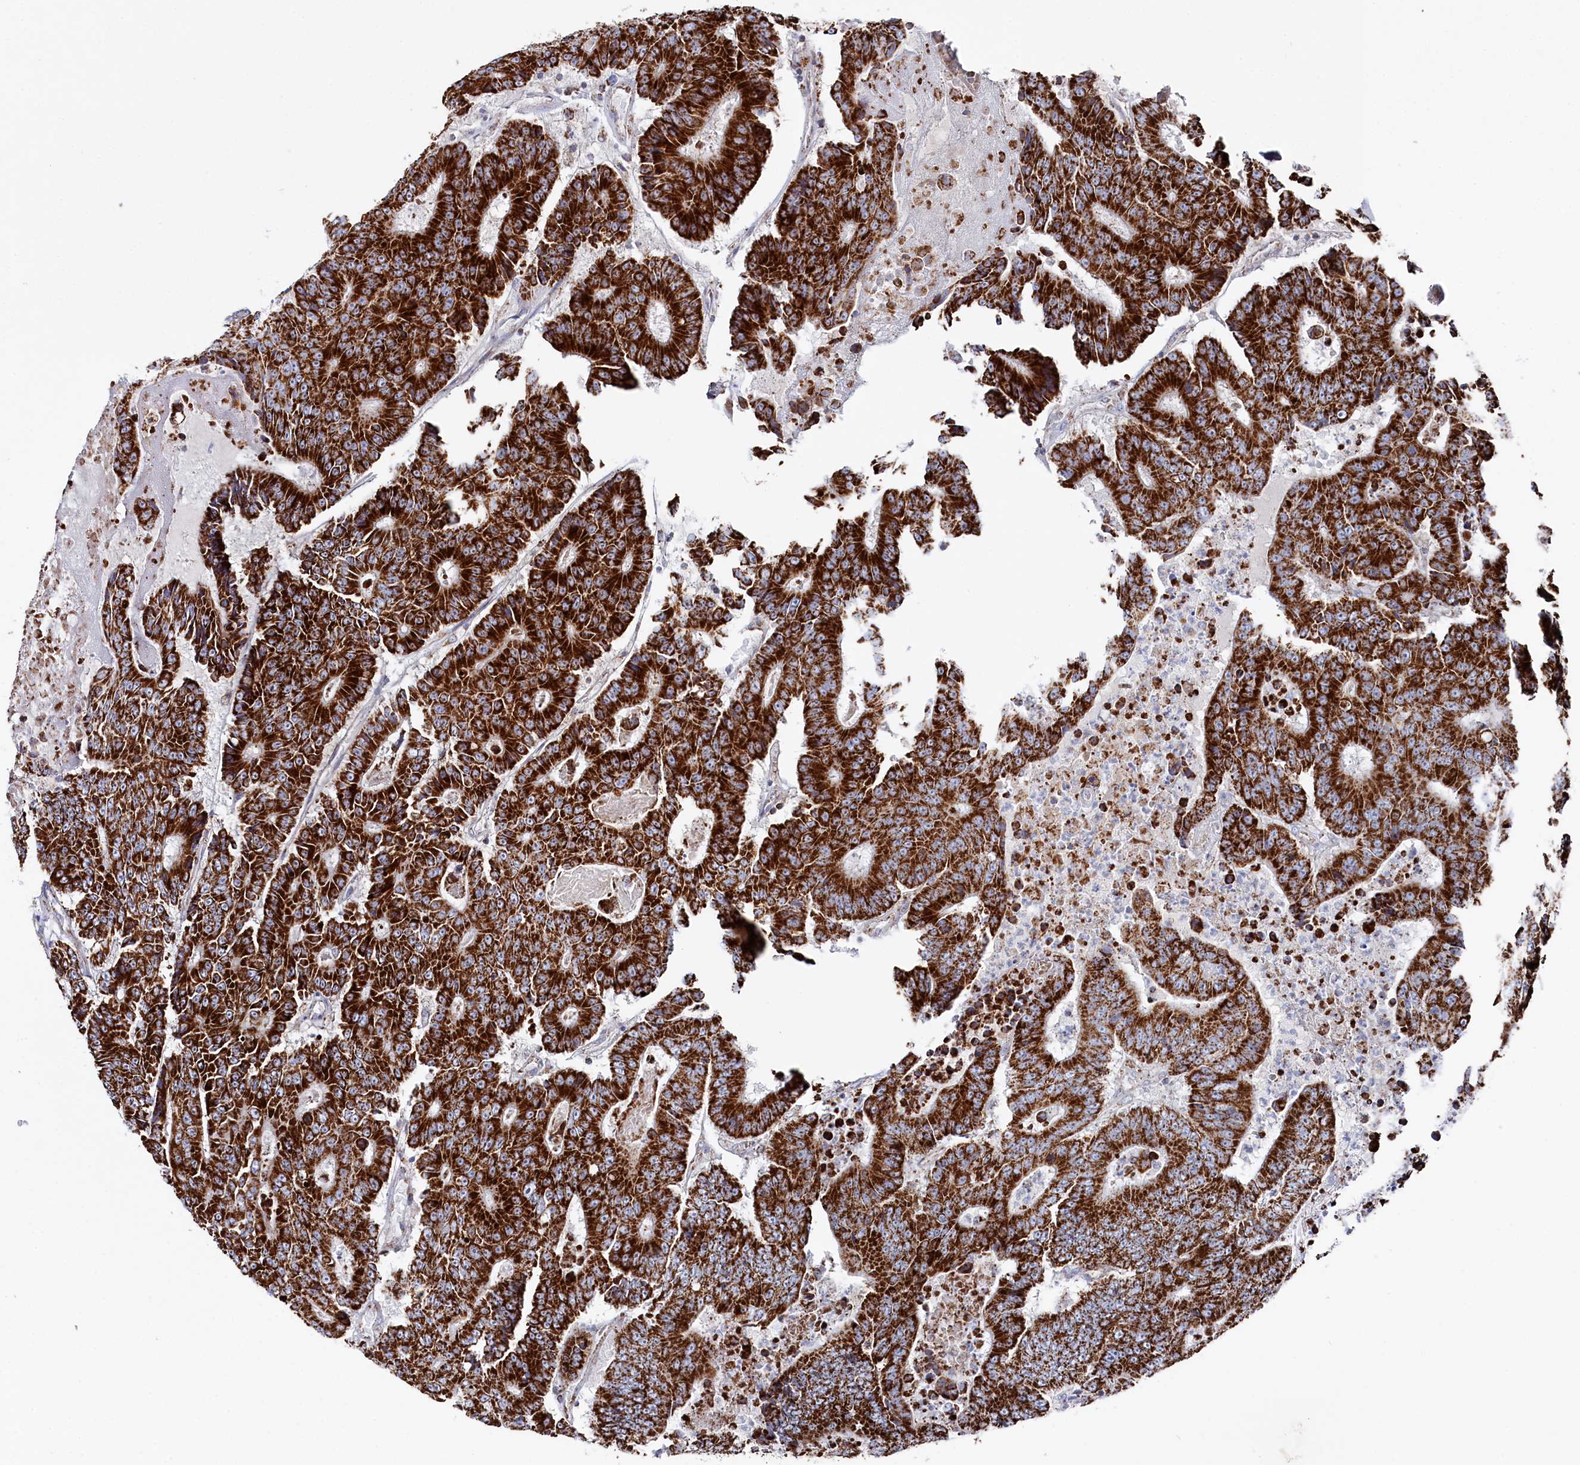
{"staining": {"intensity": "strong", "quantity": ">75%", "location": "cytoplasmic/membranous"}, "tissue": "colorectal cancer", "cell_type": "Tumor cells", "image_type": "cancer", "snomed": [{"axis": "morphology", "description": "Adenocarcinoma, NOS"}, {"axis": "topography", "description": "Colon"}], "caption": "Approximately >75% of tumor cells in human colorectal cancer (adenocarcinoma) demonstrate strong cytoplasmic/membranous protein expression as visualized by brown immunohistochemical staining.", "gene": "GLS2", "patient": {"sex": "male", "age": 83}}